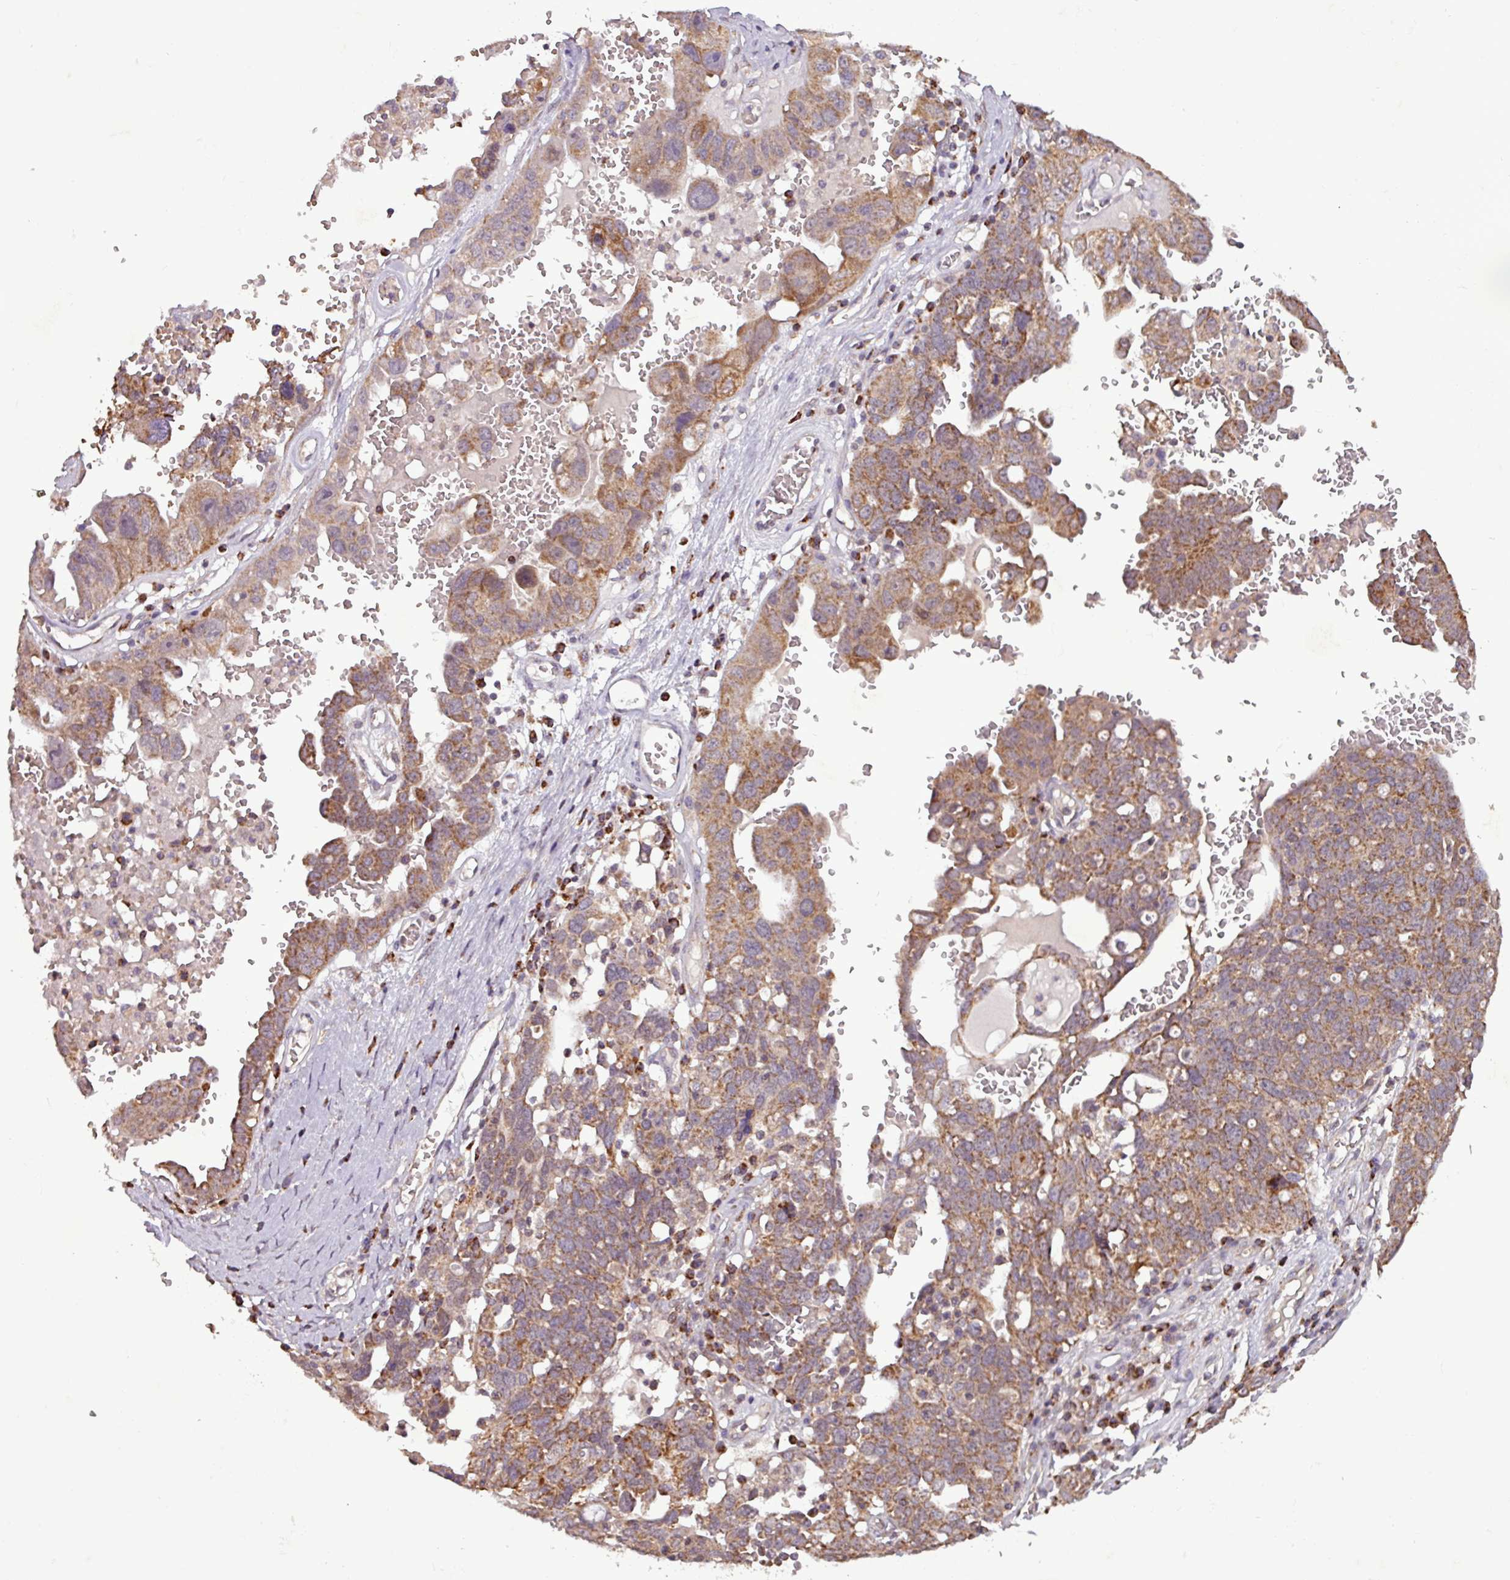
{"staining": {"intensity": "moderate", "quantity": ">75%", "location": "cytoplasmic/membranous"}, "tissue": "ovarian cancer", "cell_type": "Tumor cells", "image_type": "cancer", "snomed": [{"axis": "morphology", "description": "Carcinoma, endometroid"}, {"axis": "topography", "description": "Ovary"}], "caption": "This is an image of immunohistochemistry staining of ovarian endometroid carcinoma, which shows moderate staining in the cytoplasmic/membranous of tumor cells.", "gene": "MCTP2", "patient": {"sex": "female", "age": 62}}